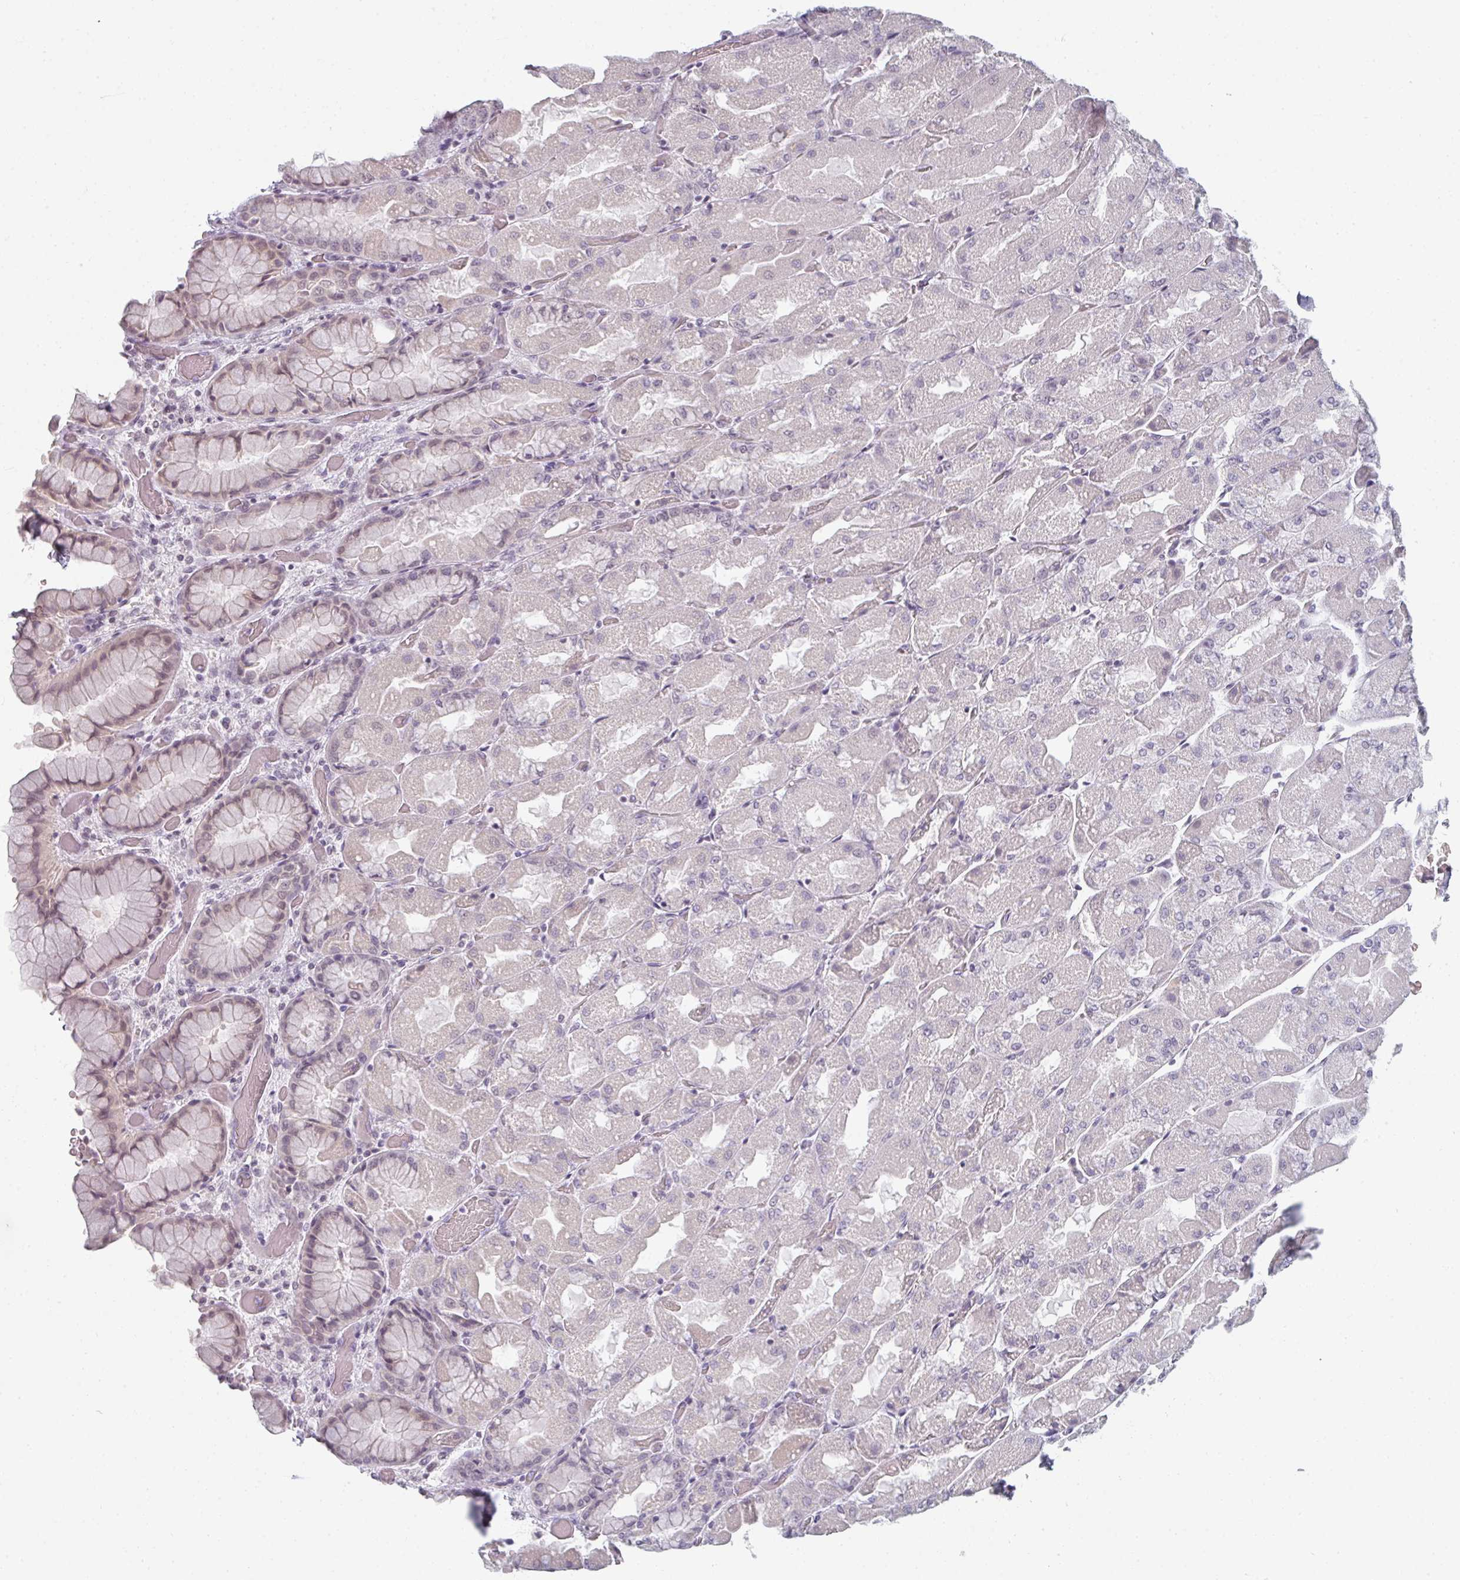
{"staining": {"intensity": "weak", "quantity": "<25%", "location": "nuclear"}, "tissue": "stomach", "cell_type": "Glandular cells", "image_type": "normal", "snomed": [{"axis": "morphology", "description": "Normal tissue, NOS"}, {"axis": "topography", "description": "Stomach"}], "caption": "Photomicrograph shows no protein staining in glandular cells of normal stomach. Brightfield microscopy of immunohistochemistry stained with DAB (3,3'-diaminobenzidine) (brown) and hematoxylin (blue), captured at high magnification.", "gene": "RBBP6", "patient": {"sex": "female", "age": 61}}